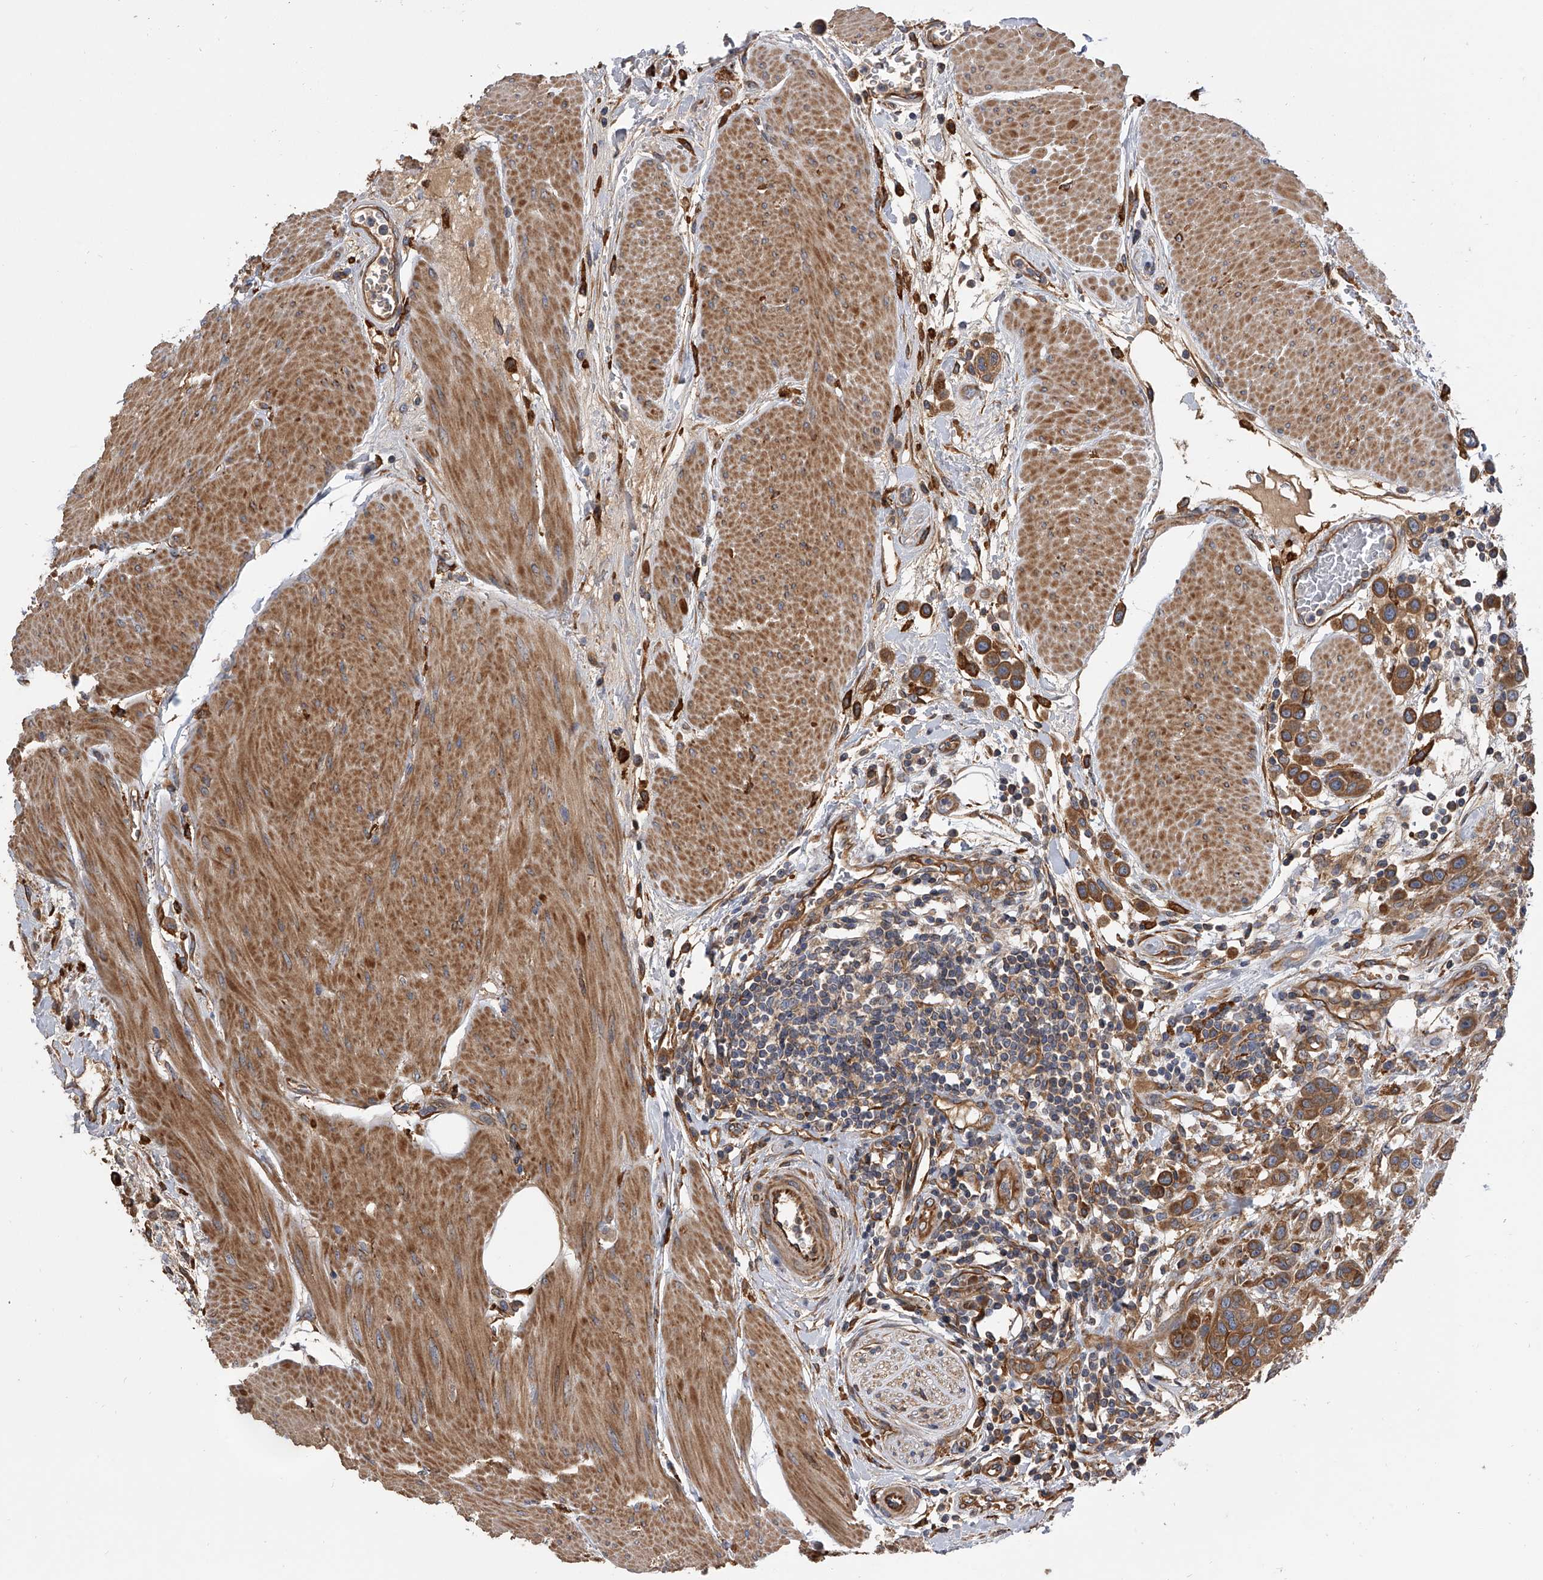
{"staining": {"intensity": "moderate", "quantity": ">75%", "location": "cytoplasmic/membranous"}, "tissue": "urothelial cancer", "cell_type": "Tumor cells", "image_type": "cancer", "snomed": [{"axis": "morphology", "description": "Urothelial carcinoma, High grade"}, {"axis": "topography", "description": "Urinary bladder"}], "caption": "Immunohistochemical staining of high-grade urothelial carcinoma reveals moderate cytoplasmic/membranous protein positivity in about >75% of tumor cells.", "gene": "EXOC4", "patient": {"sex": "male", "age": 50}}